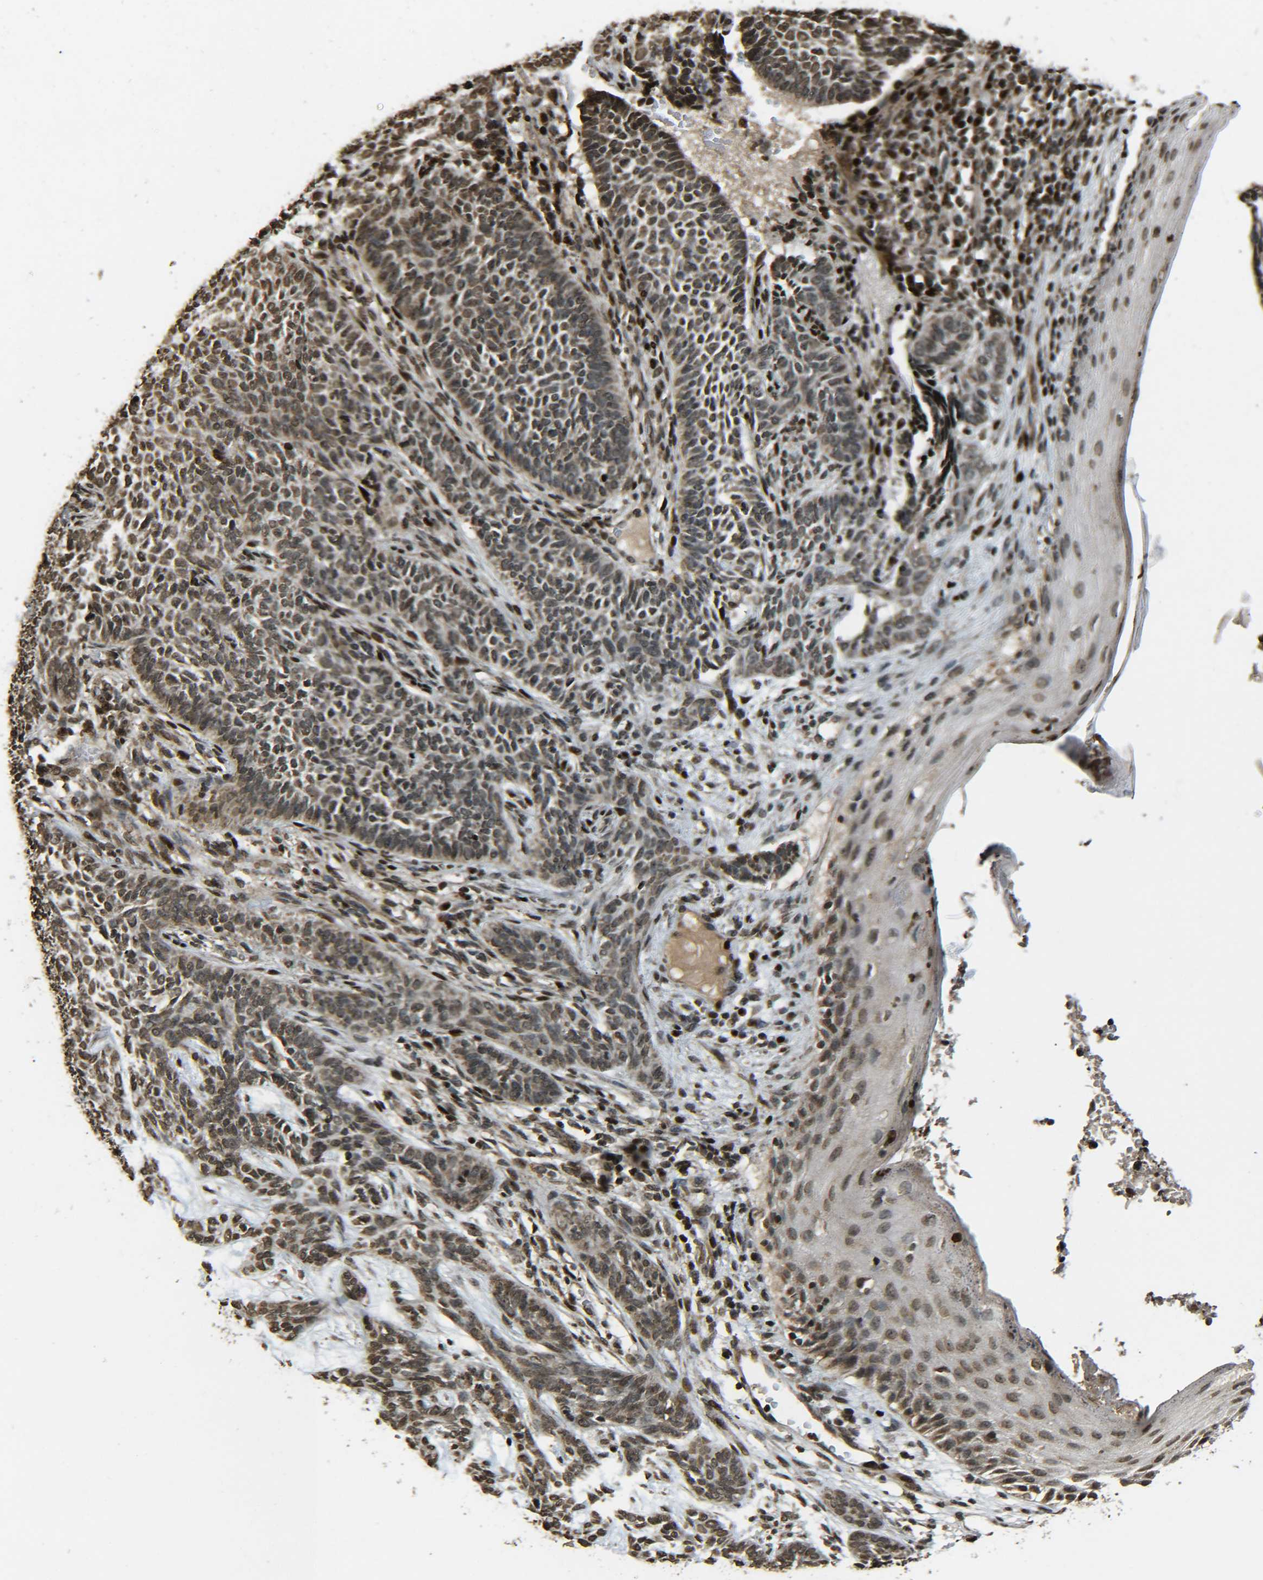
{"staining": {"intensity": "moderate", "quantity": ">75%", "location": "cytoplasmic/membranous,nuclear"}, "tissue": "skin cancer", "cell_type": "Tumor cells", "image_type": "cancer", "snomed": [{"axis": "morphology", "description": "Basal cell carcinoma"}, {"axis": "topography", "description": "Skin"}], "caption": "IHC (DAB (3,3'-diaminobenzidine)) staining of skin cancer (basal cell carcinoma) displays moderate cytoplasmic/membranous and nuclear protein staining in approximately >75% of tumor cells.", "gene": "NEUROG2", "patient": {"sex": "male", "age": 87}}